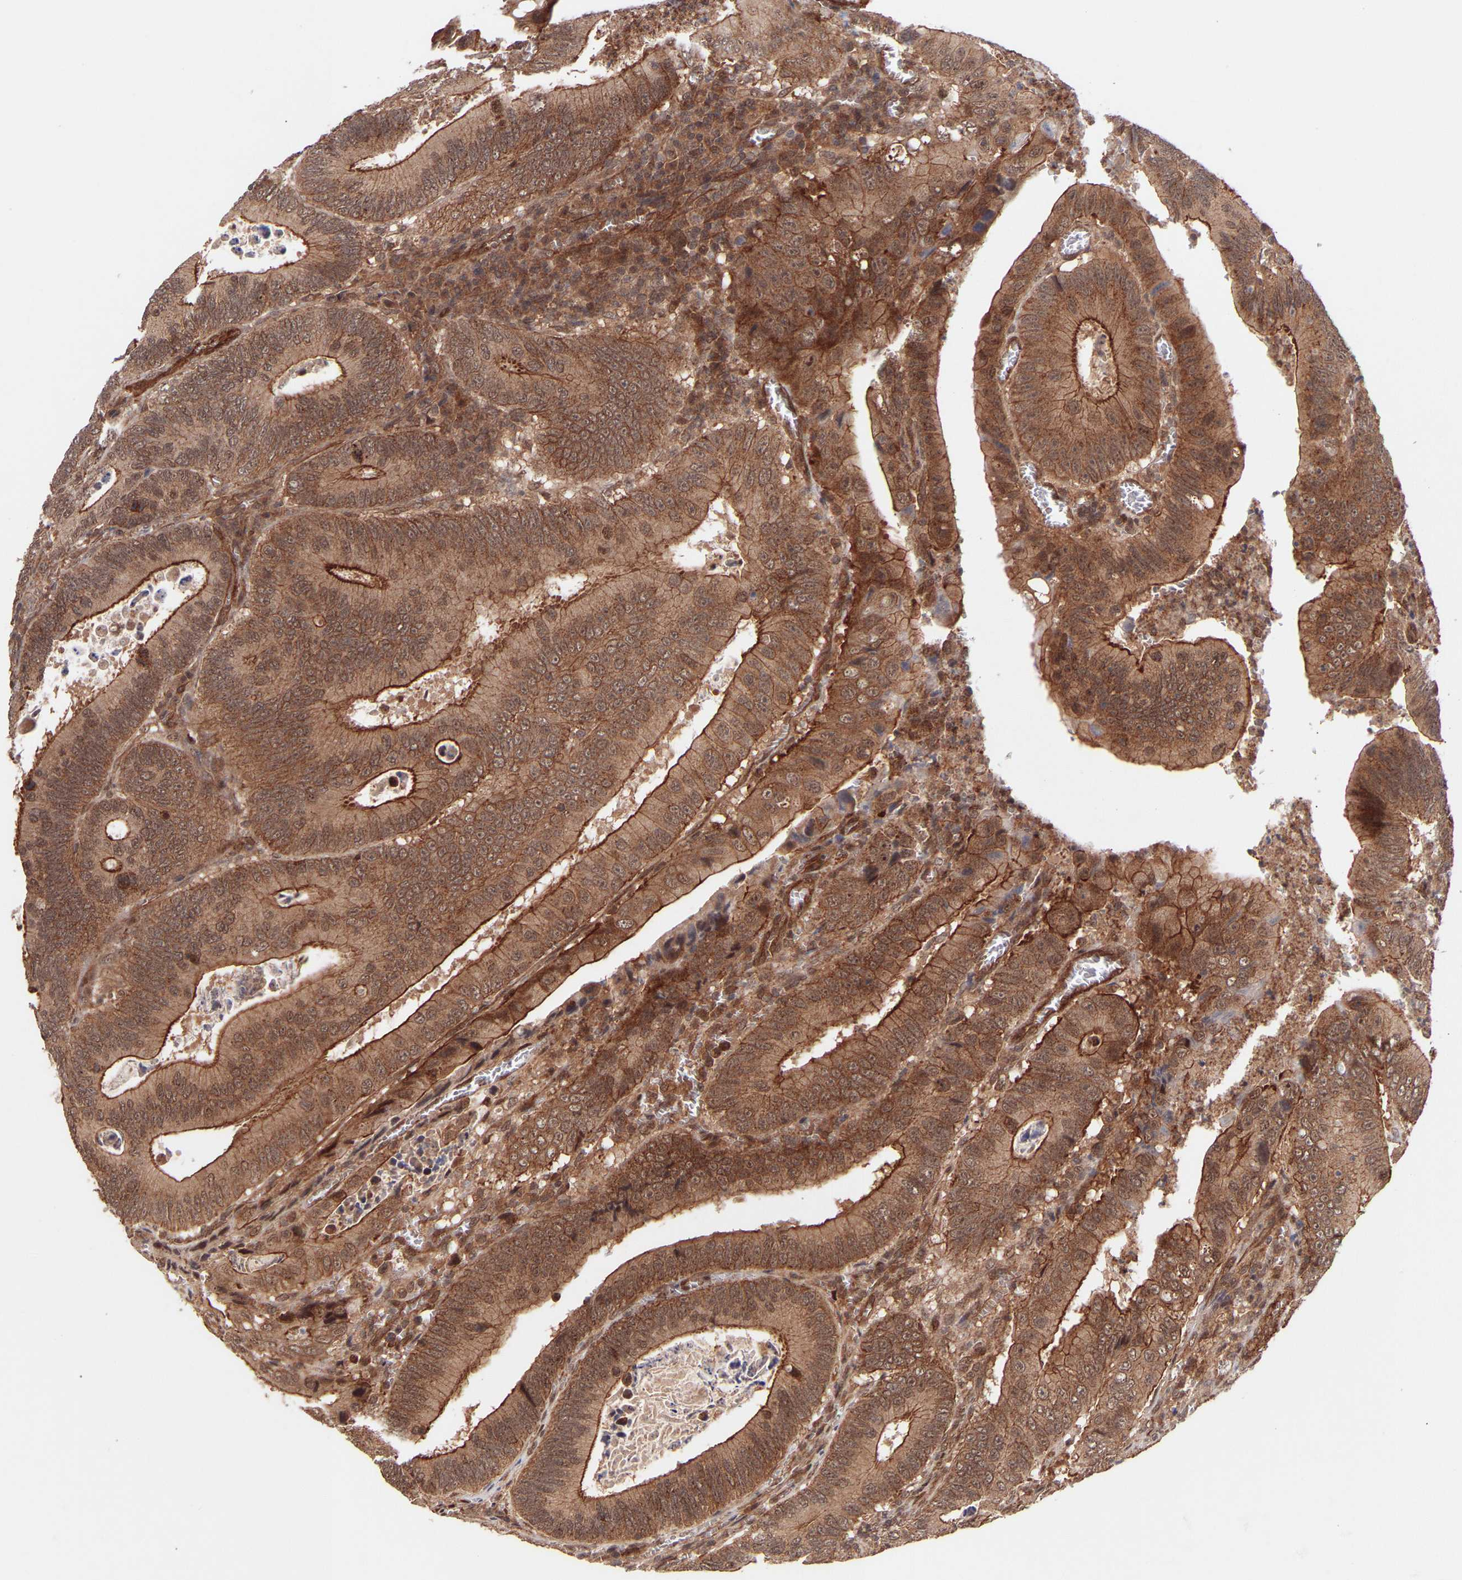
{"staining": {"intensity": "strong", "quantity": ">75%", "location": "cytoplasmic/membranous"}, "tissue": "colorectal cancer", "cell_type": "Tumor cells", "image_type": "cancer", "snomed": [{"axis": "morphology", "description": "Inflammation, NOS"}, {"axis": "morphology", "description": "Adenocarcinoma, NOS"}, {"axis": "topography", "description": "Colon"}], "caption": "Immunohistochemistry (IHC) (DAB (3,3'-diaminobenzidine)) staining of human colorectal cancer (adenocarcinoma) reveals strong cytoplasmic/membranous protein expression in approximately >75% of tumor cells. The staining was performed using DAB, with brown indicating positive protein expression. Nuclei are stained blue with hematoxylin.", "gene": "PDLIM5", "patient": {"sex": "male", "age": 72}}